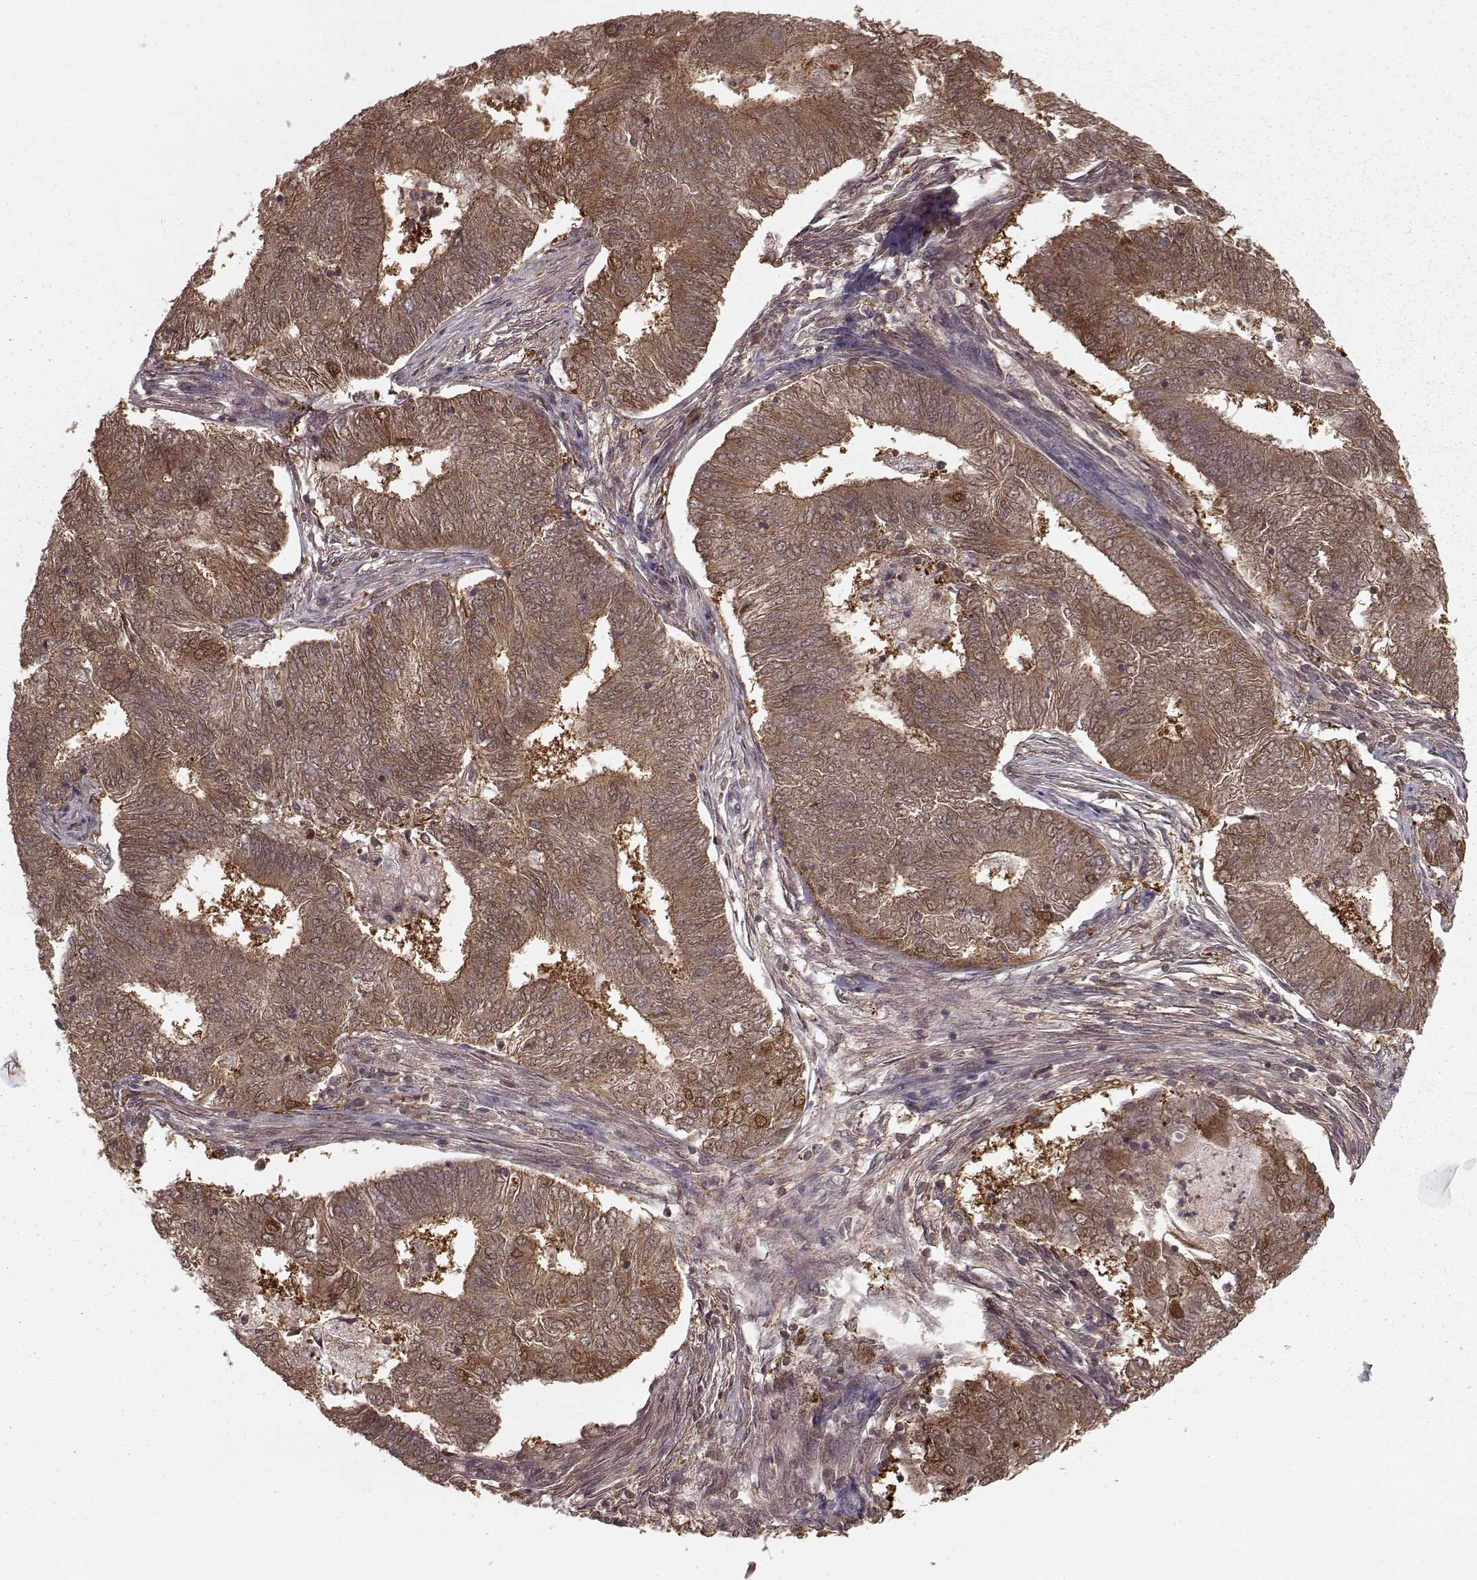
{"staining": {"intensity": "moderate", "quantity": ">75%", "location": "cytoplasmic/membranous"}, "tissue": "endometrial cancer", "cell_type": "Tumor cells", "image_type": "cancer", "snomed": [{"axis": "morphology", "description": "Adenocarcinoma, NOS"}, {"axis": "topography", "description": "Endometrium"}], "caption": "DAB immunohistochemical staining of human adenocarcinoma (endometrial) demonstrates moderate cytoplasmic/membranous protein expression in about >75% of tumor cells.", "gene": "GSS", "patient": {"sex": "female", "age": 62}}